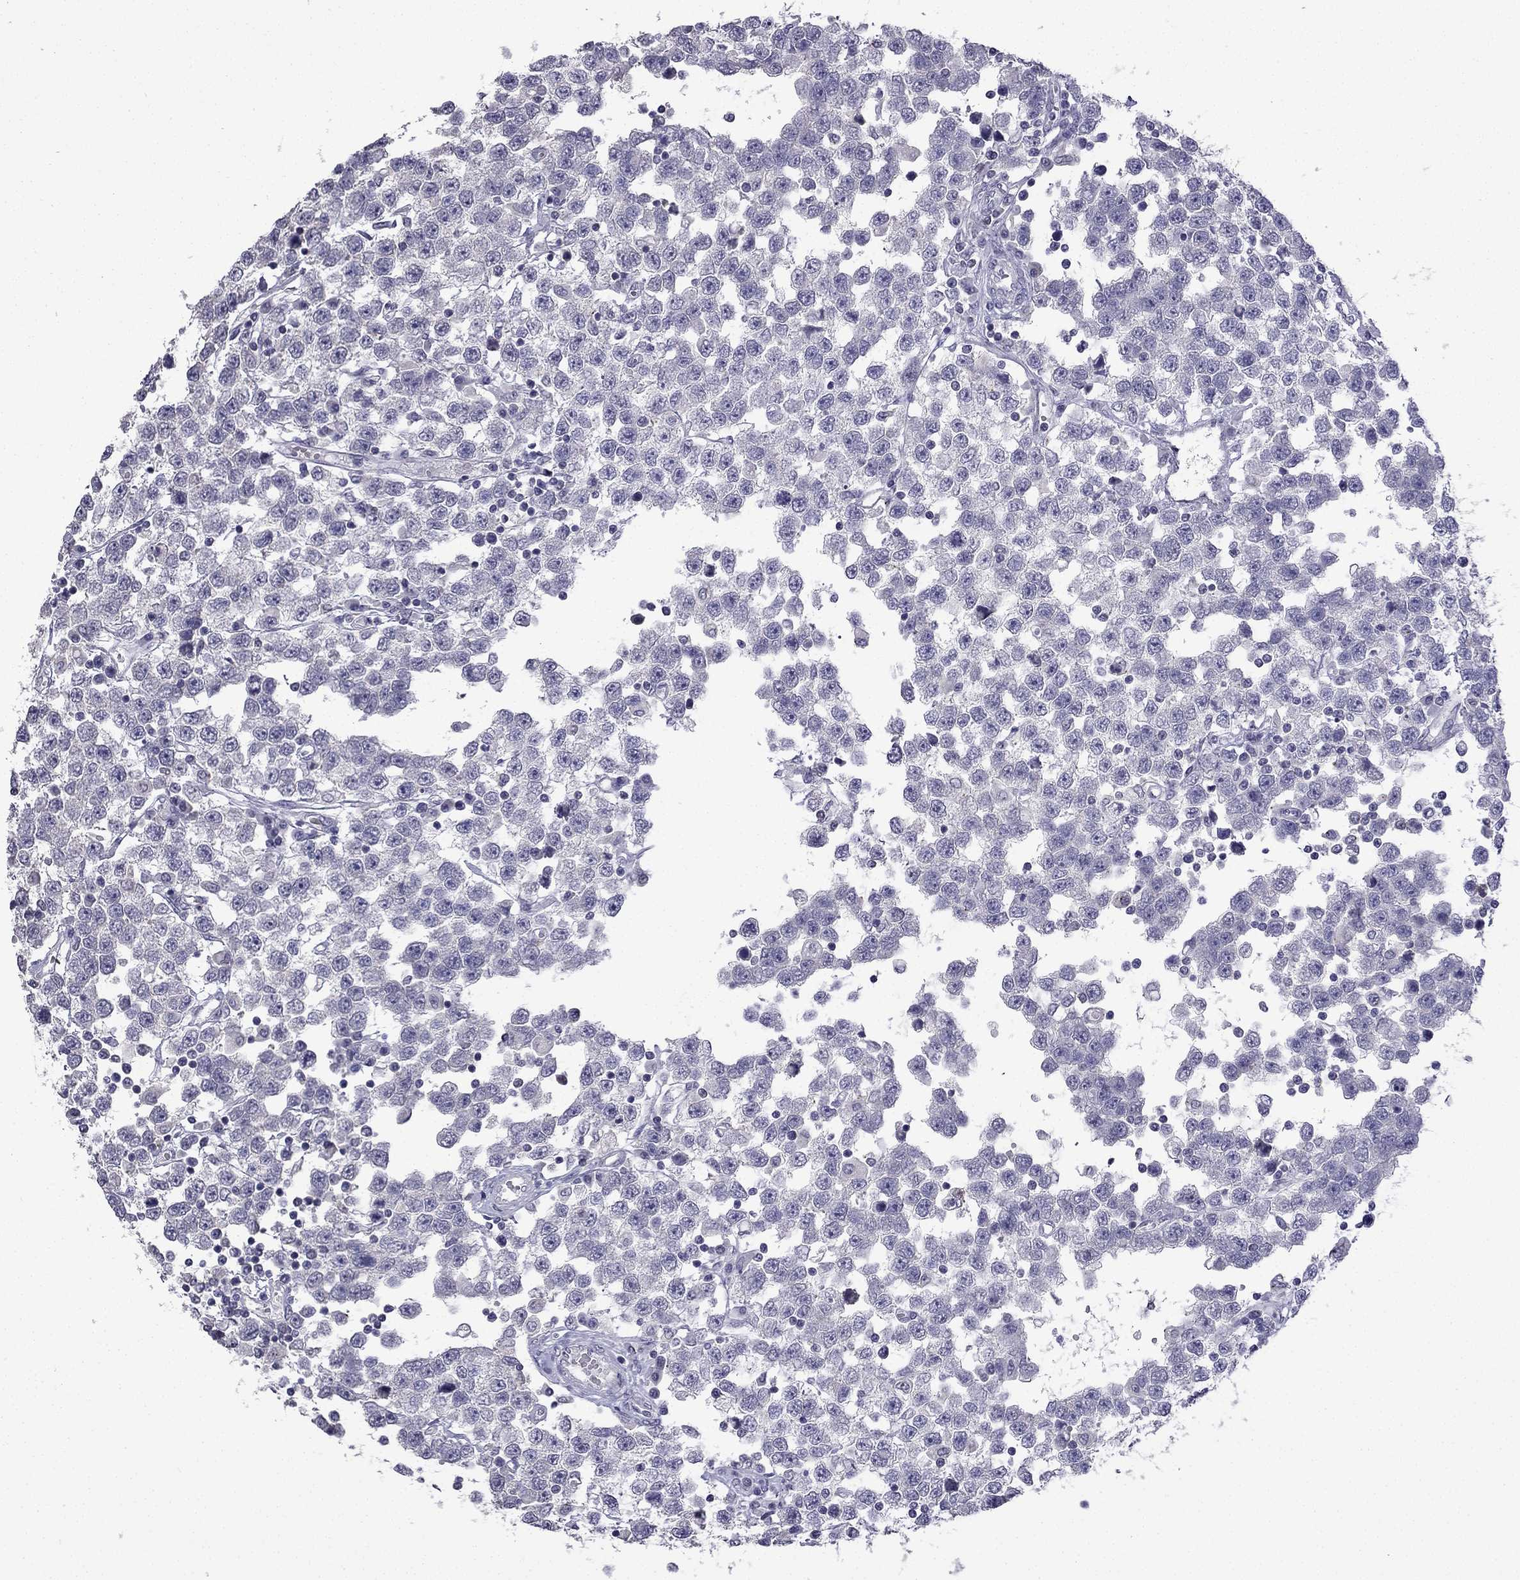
{"staining": {"intensity": "negative", "quantity": "none", "location": "none"}, "tissue": "testis cancer", "cell_type": "Tumor cells", "image_type": "cancer", "snomed": [{"axis": "morphology", "description": "Seminoma, NOS"}, {"axis": "topography", "description": "Testis"}], "caption": "DAB immunohistochemical staining of human testis seminoma exhibits no significant positivity in tumor cells. (DAB (3,3'-diaminobenzidine) immunohistochemistry, high magnification).", "gene": "CFAP70", "patient": {"sex": "male", "age": 34}}